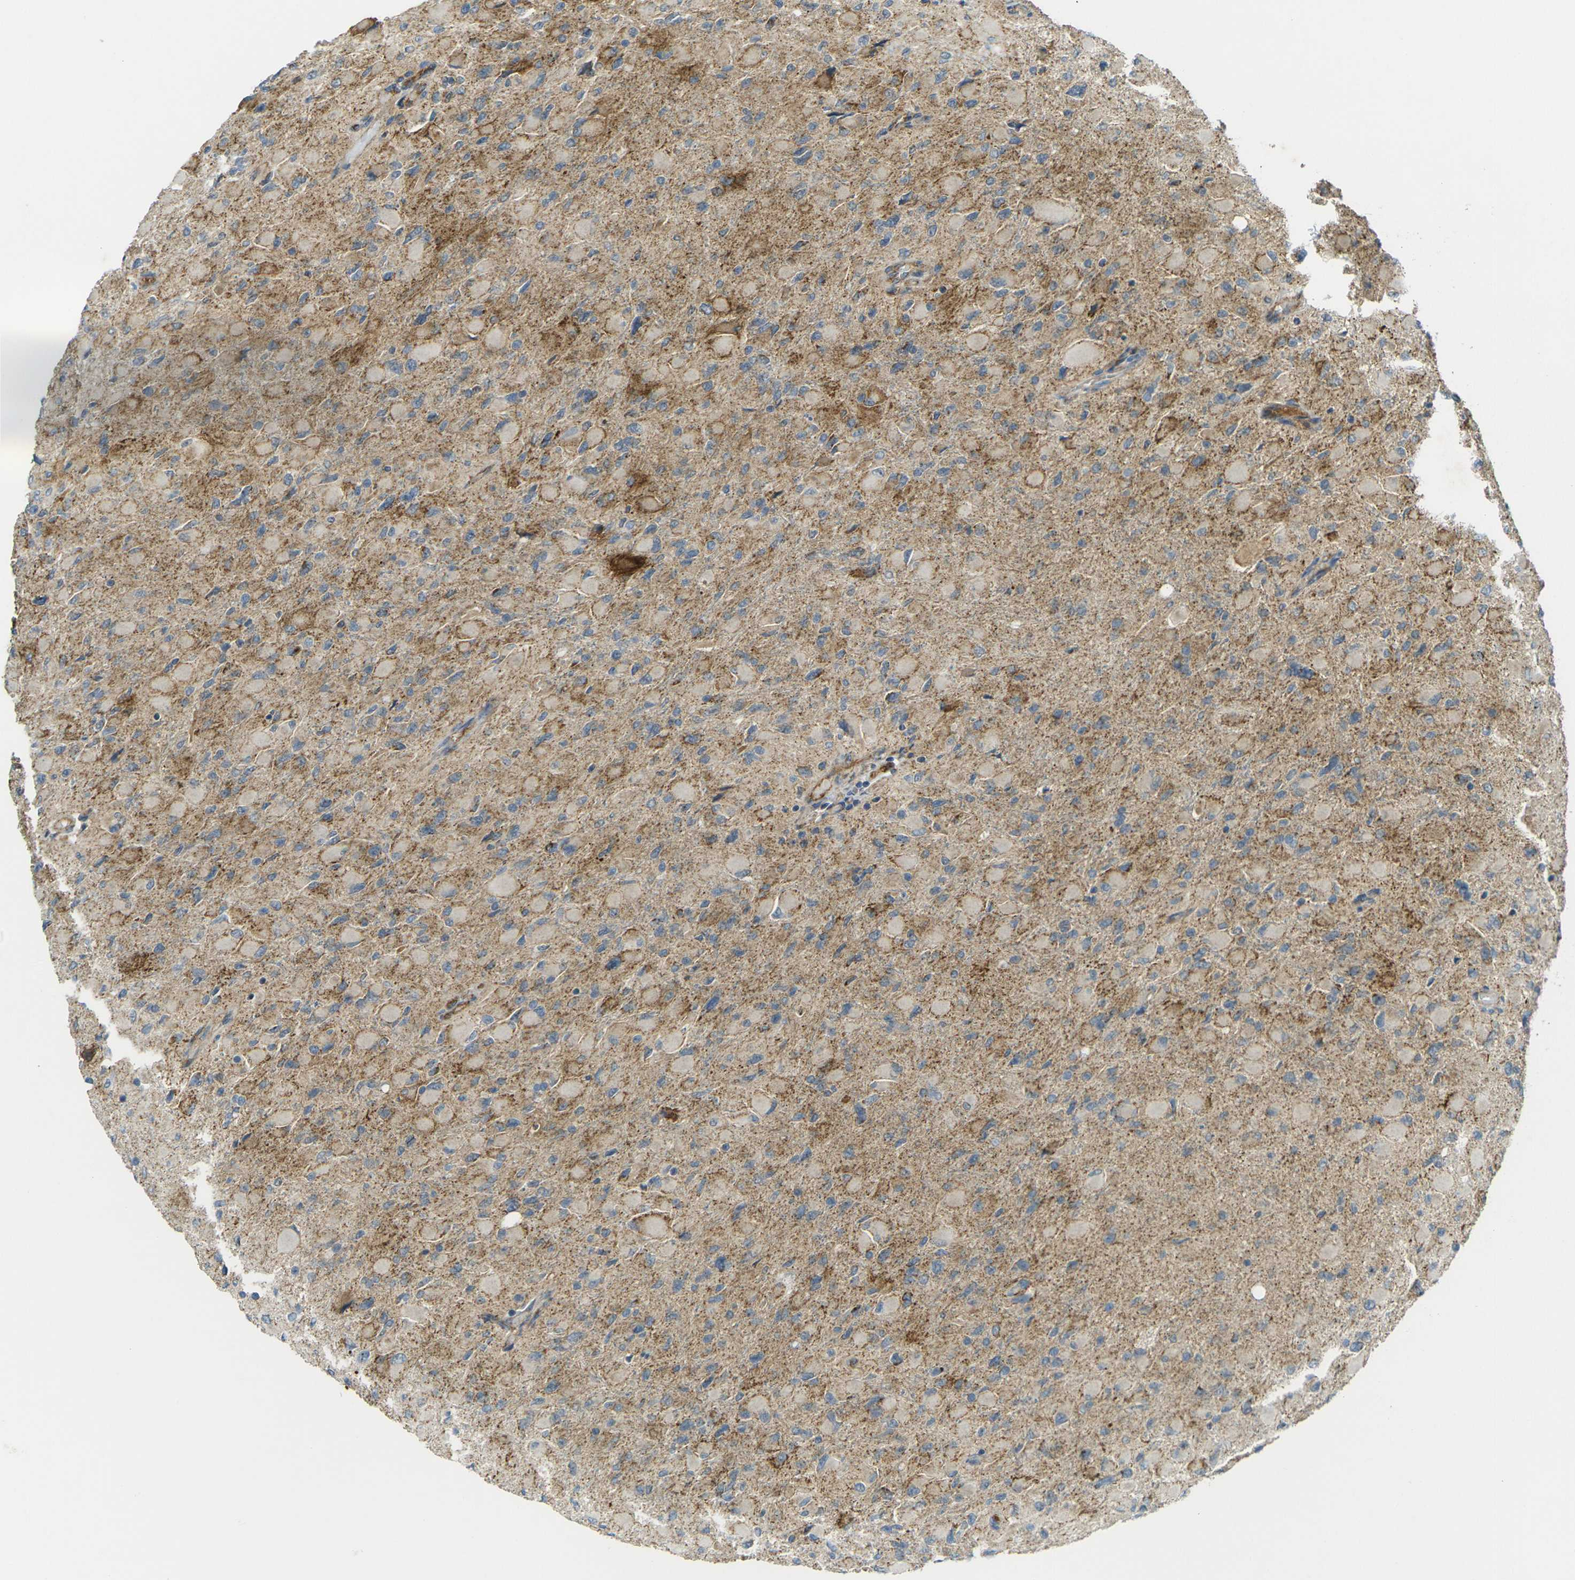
{"staining": {"intensity": "weak", "quantity": ">75%", "location": "cytoplasmic/membranous"}, "tissue": "glioma", "cell_type": "Tumor cells", "image_type": "cancer", "snomed": [{"axis": "morphology", "description": "Glioma, malignant, High grade"}, {"axis": "topography", "description": "Cerebral cortex"}], "caption": "This image exhibits immunohistochemistry staining of malignant glioma (high-grade), with low weak cytoplasmic/membranous expression in approximately >75% of tumor cells.", "gene": "IGF1R", "patient": {"sex": "female", "age": 36}}